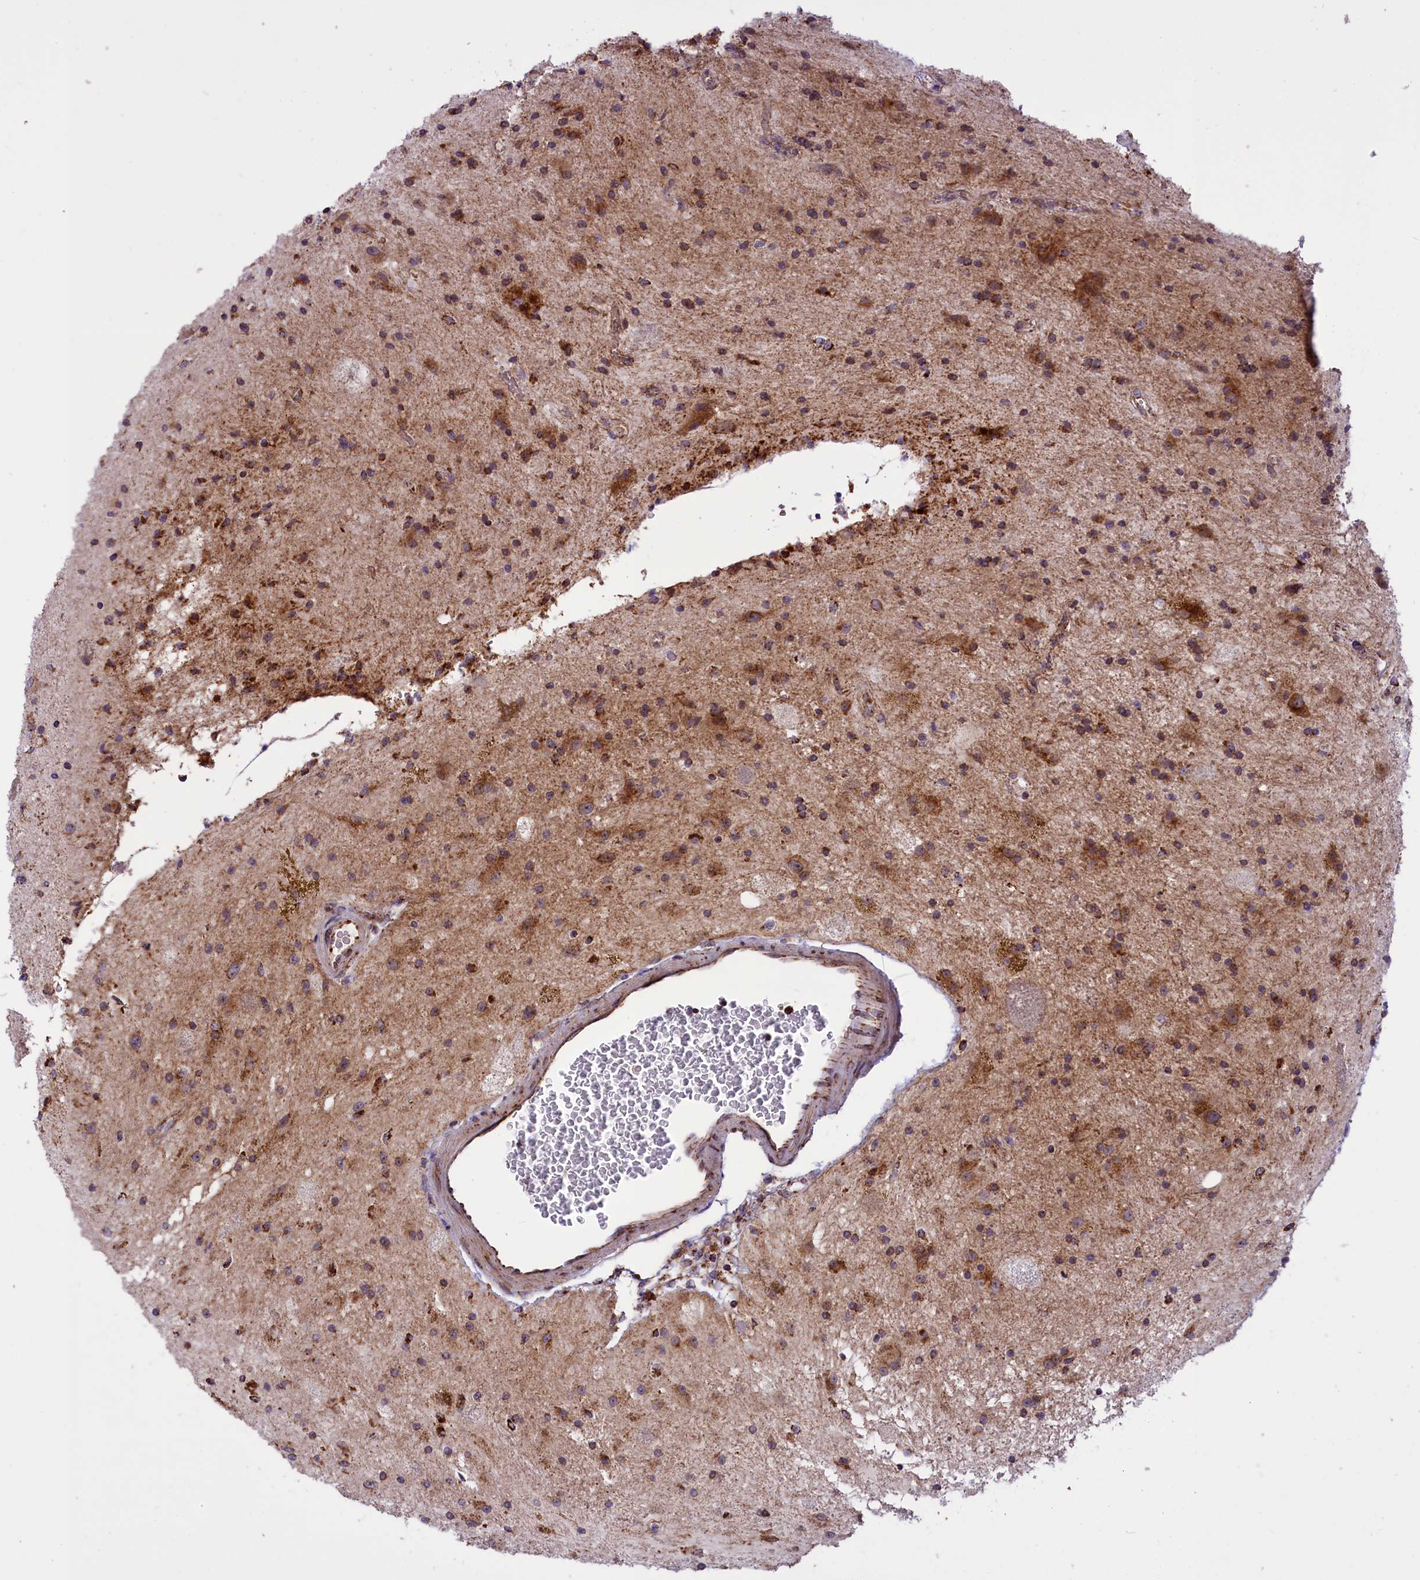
{"staining": {"intensity": "moderate", "quantity": "25%-75%", "location": "cytoplasmic/membranous"}, "tissue": "glioma", "cell_type": "Tumor cells", "image_type": "cancer", "snomed": [{"axis": "morphology", "description": "Glioma, malignant, High grade"}, {"axis": "topography", "description": "Brain"}], "caption": "A medium amount of moderate cytoplasmic/membranous expression is seen in approximately 25%-75% of tumor cells in malignant glioma (high-grade) tissue.", "gene": "NDUFS5", "patient": {"sex": "male", "age": 34}}